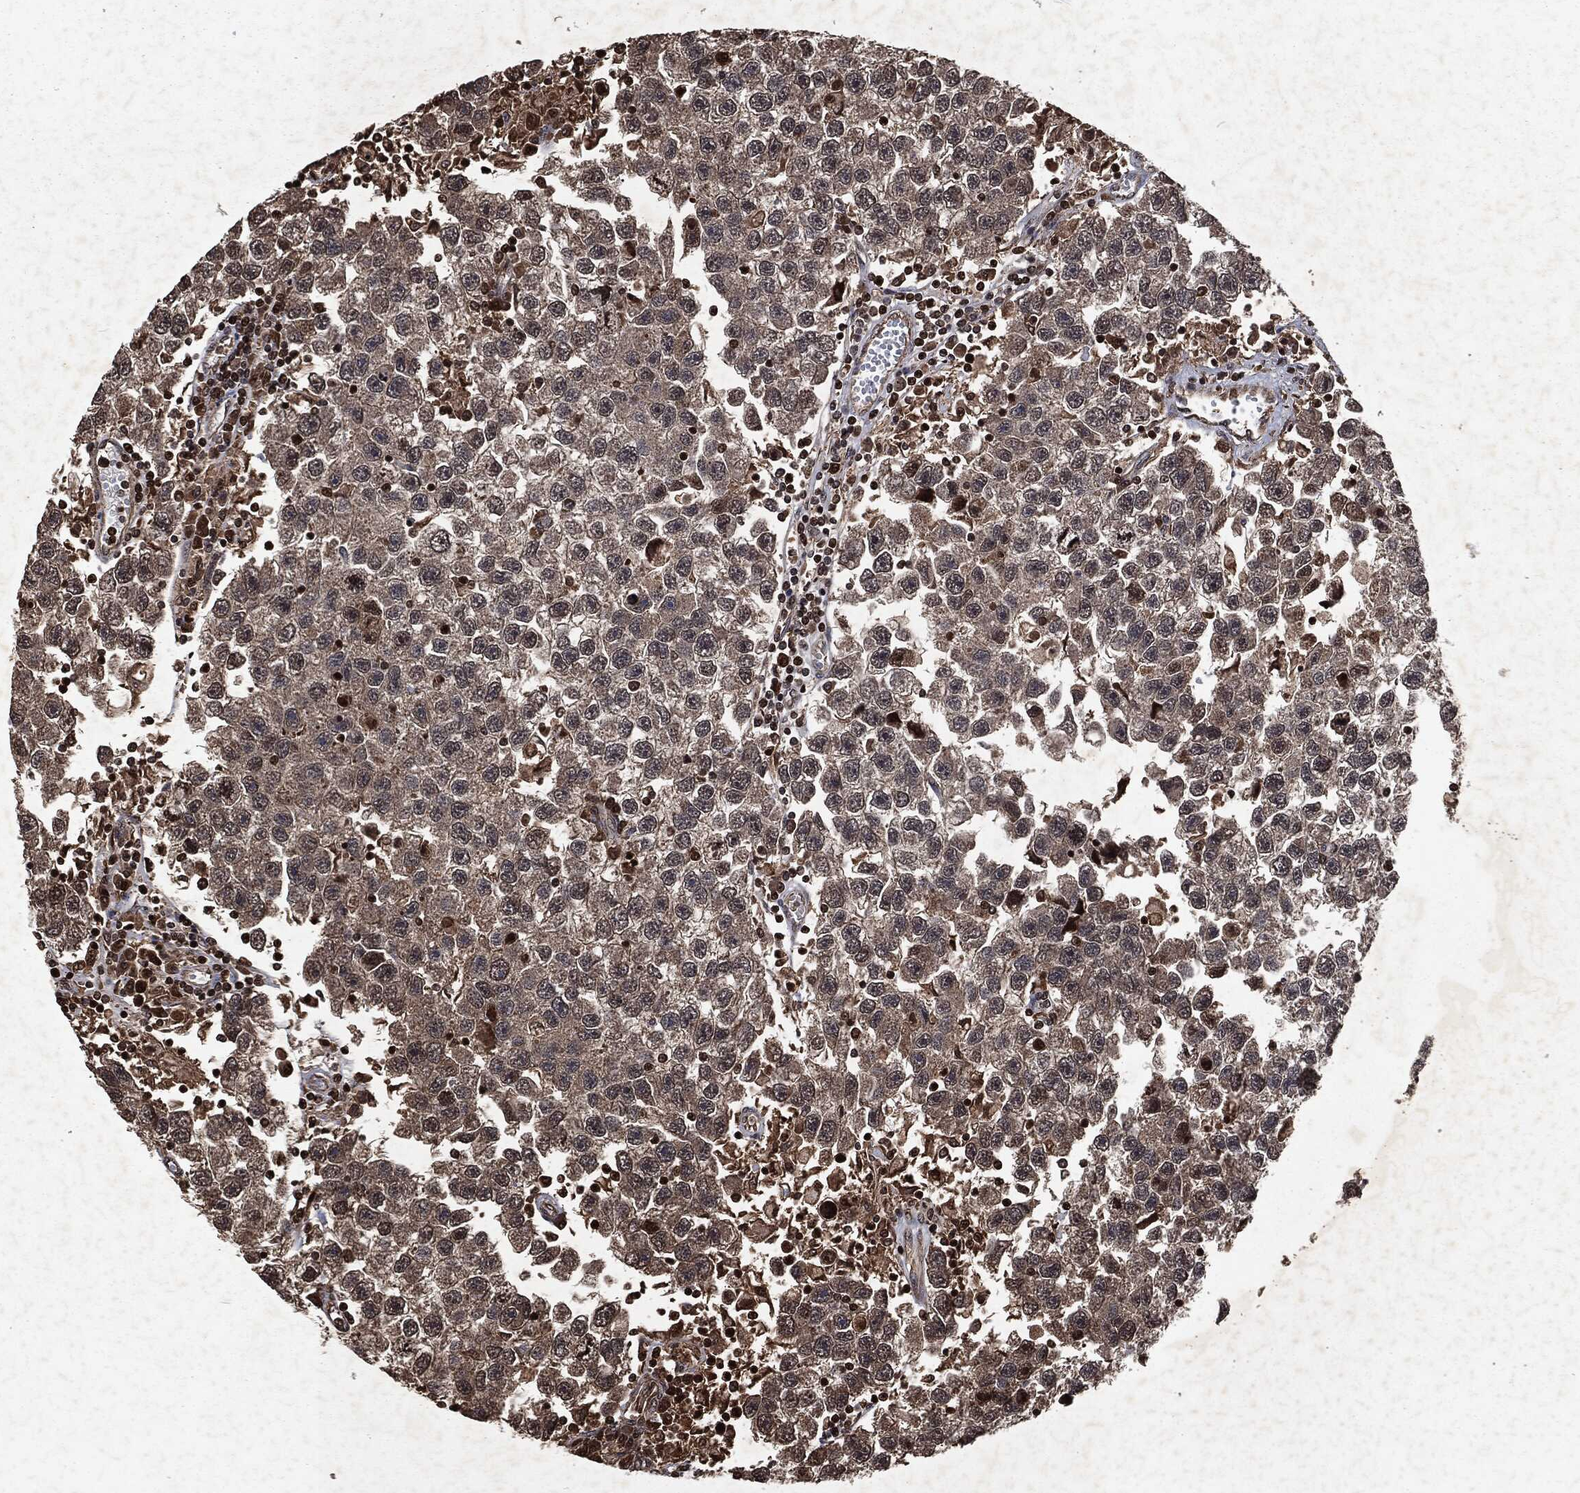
{"staining": {"intensity": "strong", "quantity": "<25%", "location": "nuclear"}, "tissue": "testis cancer", "cell_type": "Tumor cells", "image_type": "cancer", "snomed": [{"axis": "morphology", "description": "Seminoma, NOS"}, {"axis": "topography", "description": "Testis"}], "caption": "The histopathology image exhibits a brown stain indicating the presence of a protein in the nuclear of tumor cells in seminoma (testis). (Brightfield microscopy of DAB IHC at high magnification).", "gene": "SNAI1", "patient": {"sex": "male", "age": 26}}